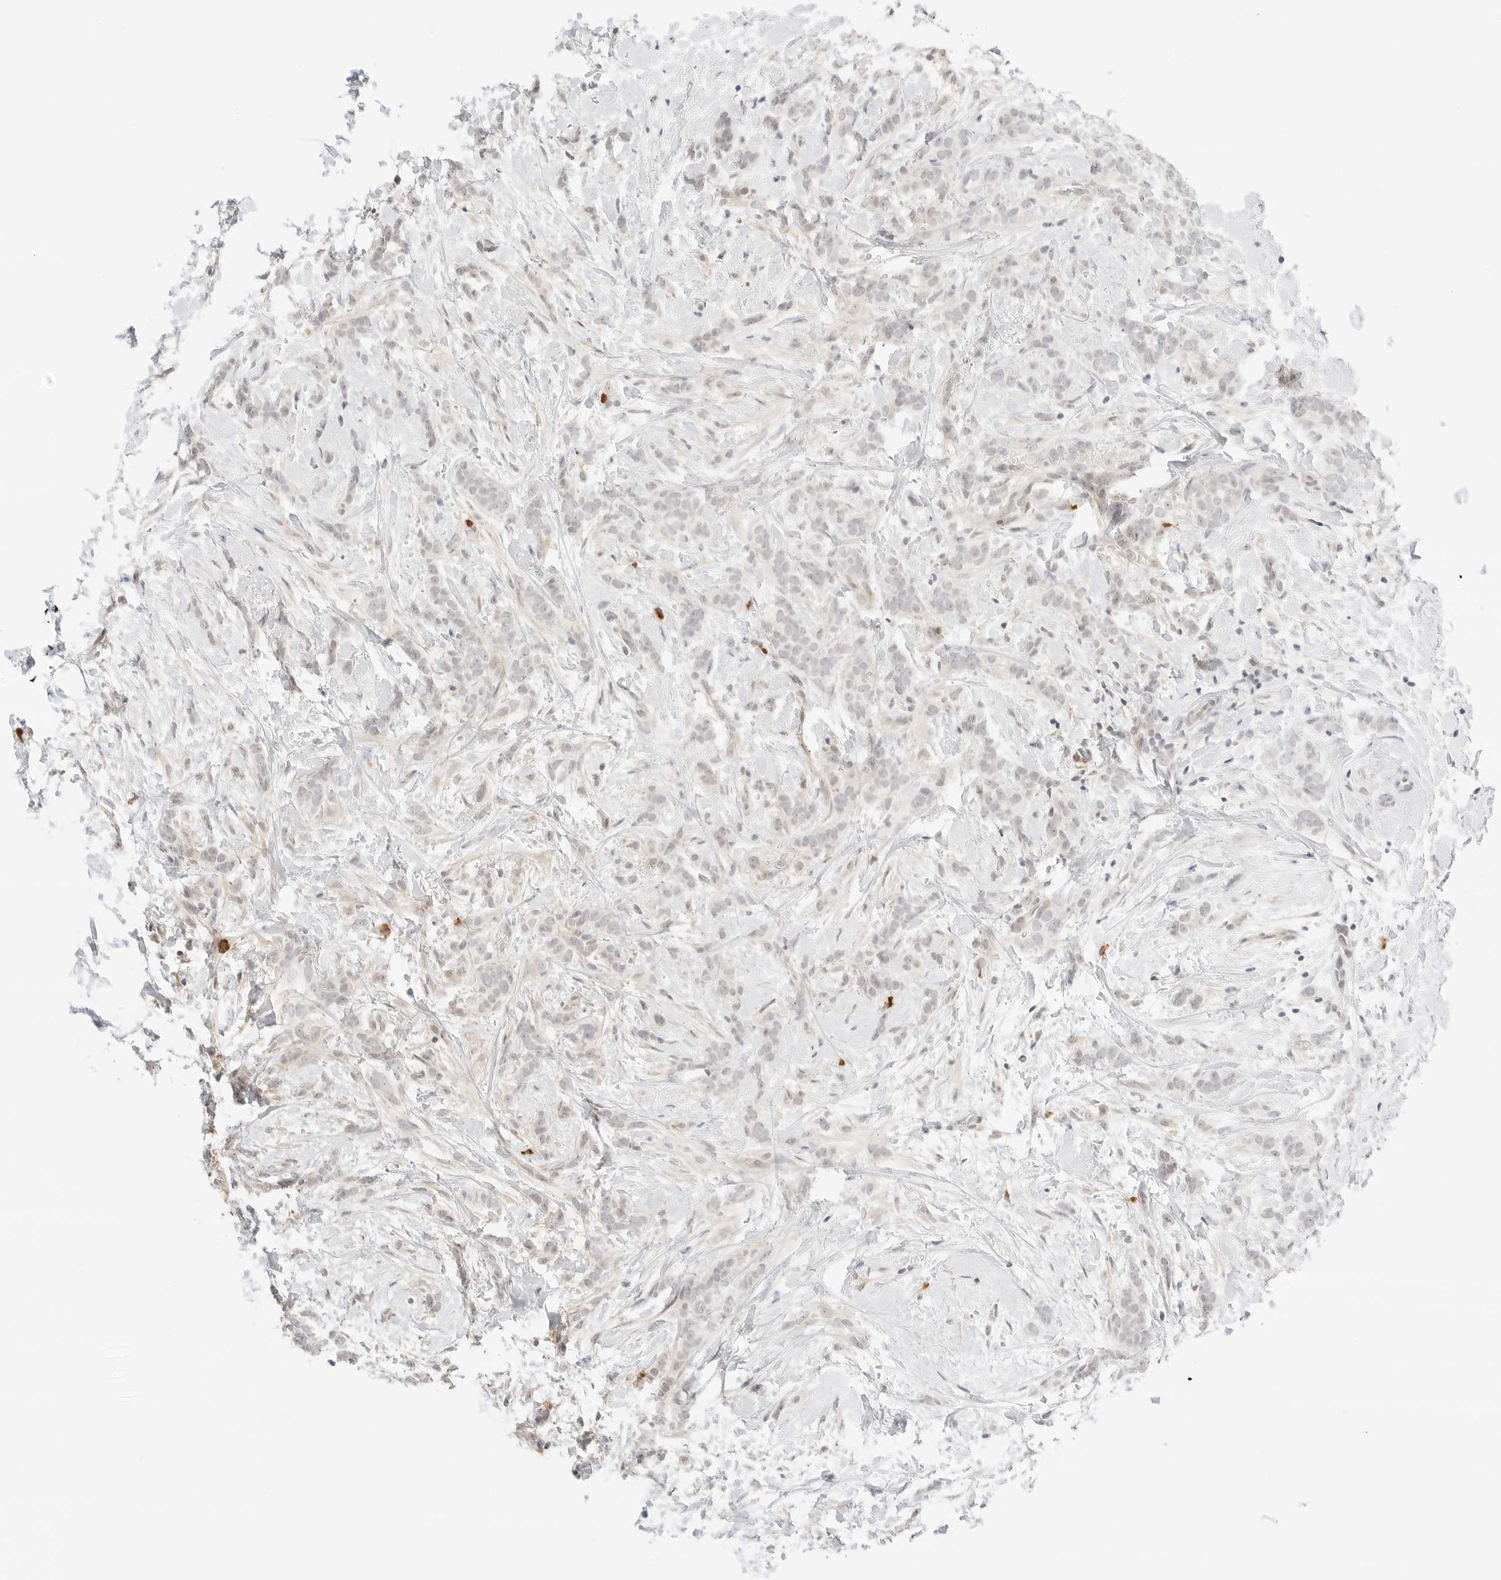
{"staining": {"intensity": "weak", "quantity": "25%-75%", "location": "nuclear"}, "tissue": "breast cancer", "cell_type": "Tumor cells", "image_type": "cancer", "snomed": [{"axis": "morphology", "description": "Lobular carcinoma, in situ"}, {"axis": "morphology", "description": "Lobular carcinoma"}, {"axis": "topography", "description": "Breast"}], "caption": "Lobular carcinoma (breast) tissue exhibits weak nuclear positivity in approximately 25%-75% of tumor cells, visualized by immunohistochemistry. The staining was performed using DAB to visualize the protein expression in brown, while the nuclei were stained in blue with hematoxylin (Magnification: 20x).", "gene": "TEKT2", "patient": {"sex": "female", "age": 41}}